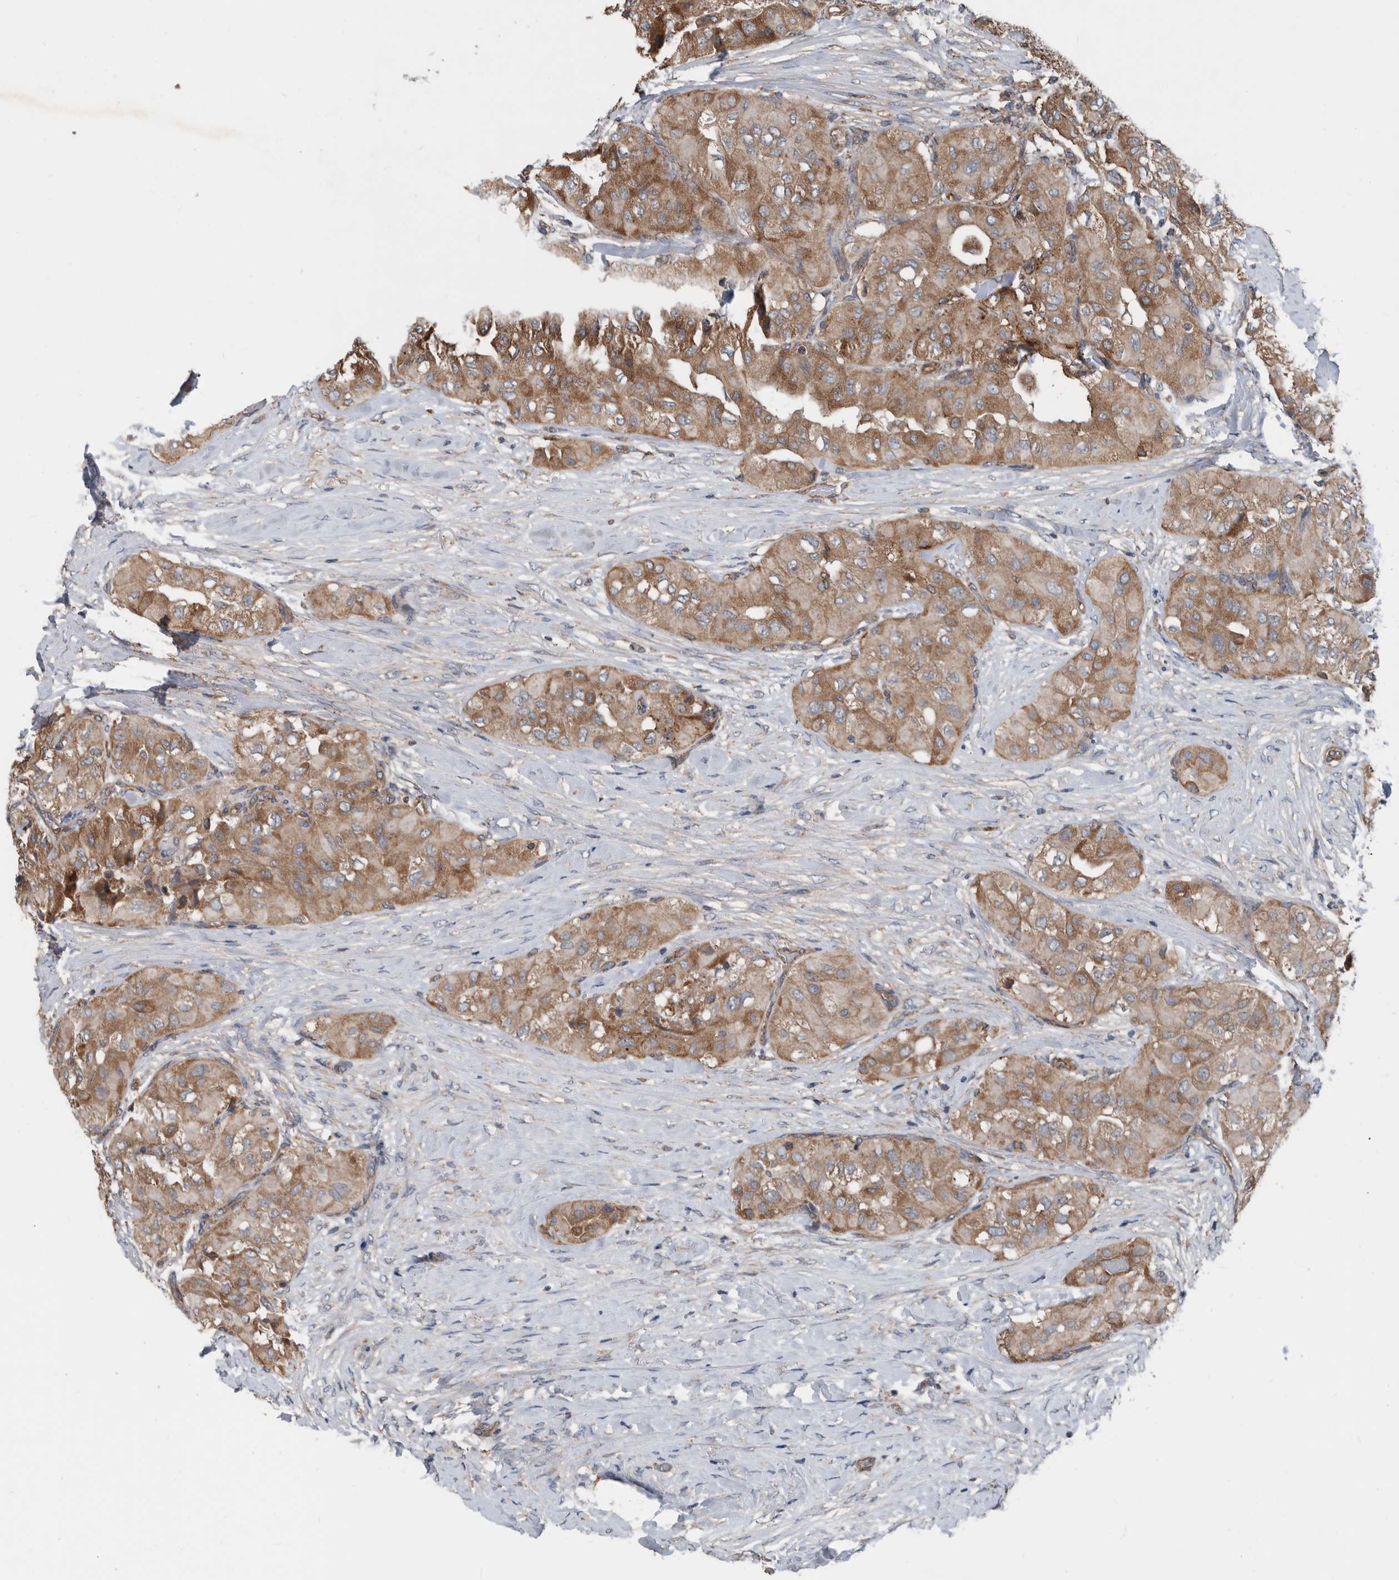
{"staining": {"intensity": "moderate", "quantity": ">75%", "location": "cytoplasmic/membranous"}, "tissue": "thyroid cancer", "cell_type": "Tumor cells", "image_type": "cancer", "snomed": [{"axis": "morphology", "description": "Papillary adenocarcinoma, NOS"}, {"axis": "topography", "description": "Thyroid gland"}], "caption": "The photomicrograph reveals a brown stain indicating the presence of a protein in the cytoplasmic/membranous of tumor cells in papillary adenocarcinoma (thyroid).", "gene": "AFAP1", "patient": {"sex": "female", "age": 59}}